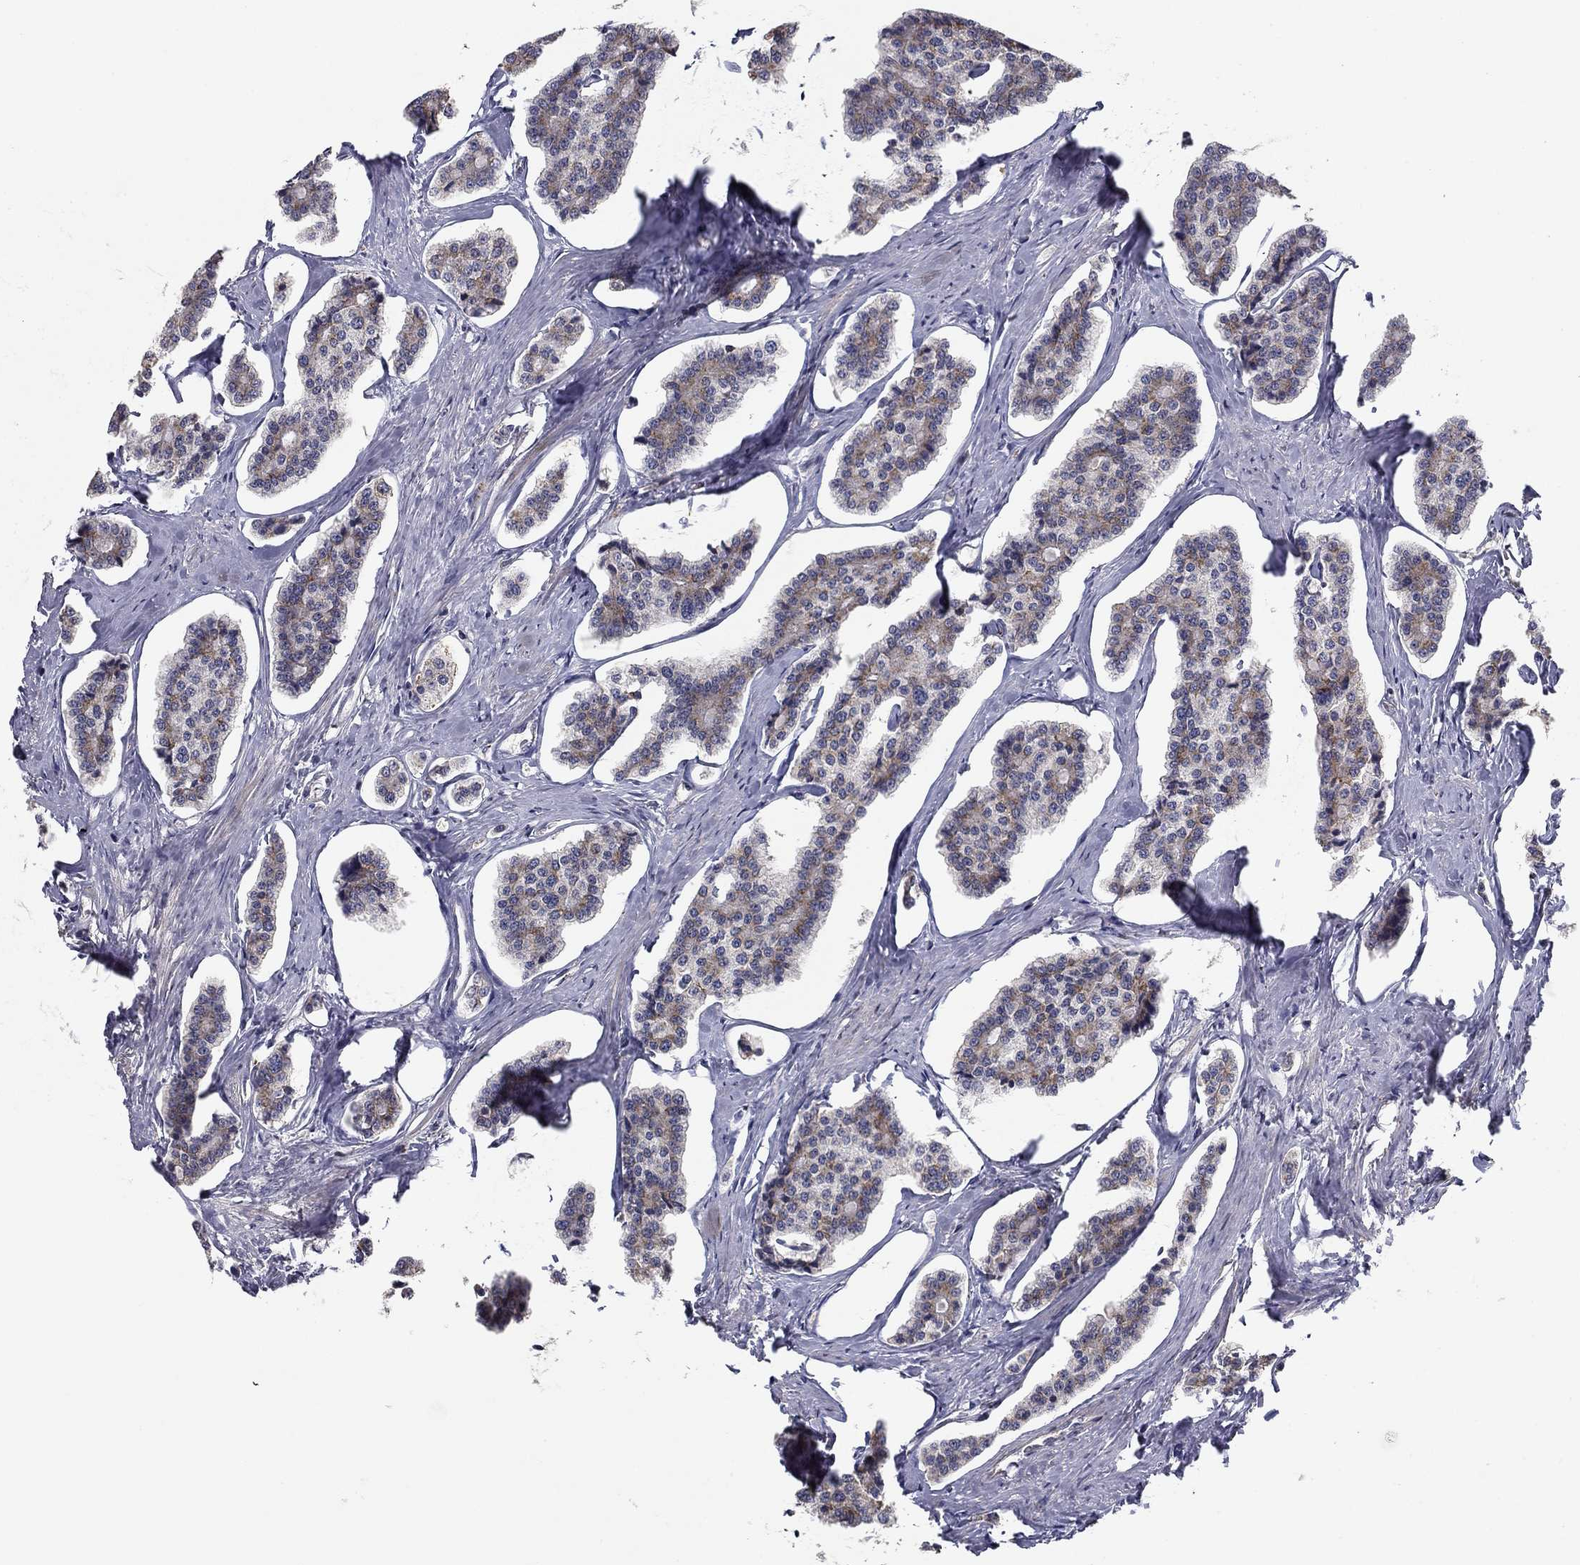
{"staining": {"intensity": "moderate", "quantity": "<25%", "location": "cytoplasmic/membranous"}, "tissue": "carcinoid", "cell_type": "Tumor cells", "image_type": "cancer", "snomed": [{"axis": "morphology", "description": "Carcinoid, malignant, NOS"}, {"axis": "topography", "description": "Small intestine"}], "caption": "About <25% of tumor cells in human malignant carcinoid demonstrate moderate cytoplasmic/membranous protein staining as visualized by brown immunohistochemical staining.", "gene": "SEPTIN3", "patient": {"sex": "female", "age": 65}}